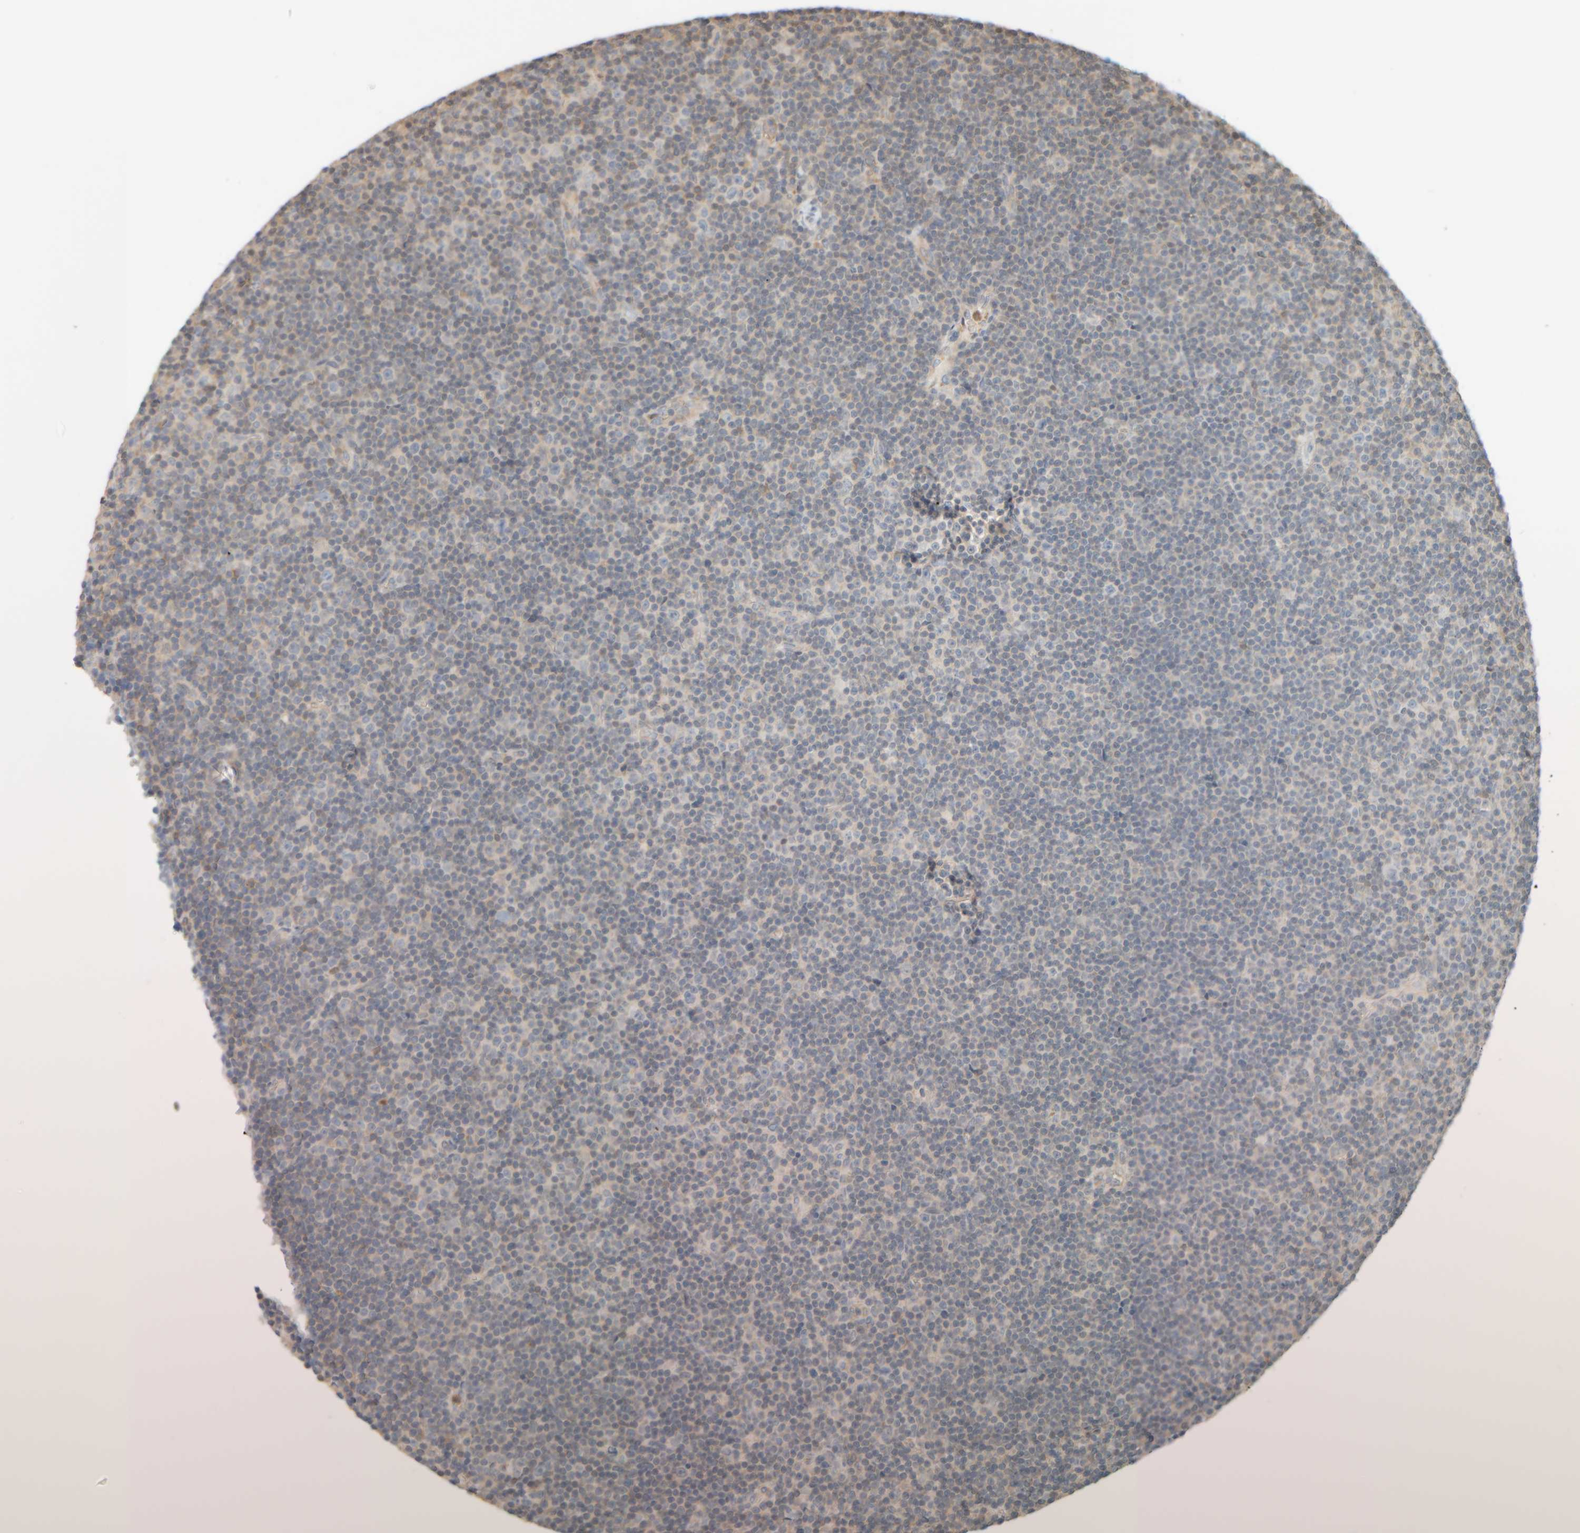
{"staining": {"intensity": "negative", "quantity": "none", "location": "none"}, "tissue": "lymphoma", "cell_type": "Tumor cells", "image_type": "cancer", "snomed": [{"axis": "morphology", "description": "Malignant lymphoma, non-Hodgkin's type, Low grade"}, {"axis": "topography", "description": "Lymph node"}], "caption": "Tumor cells show no significant protein positivity in lymphoma. (Immunohistochemistry (ihc), brightfield microscopy, high magnification).", "gene": "PTGES3L-AARSD1", "patient": {"sex": "female", "age": 67}}